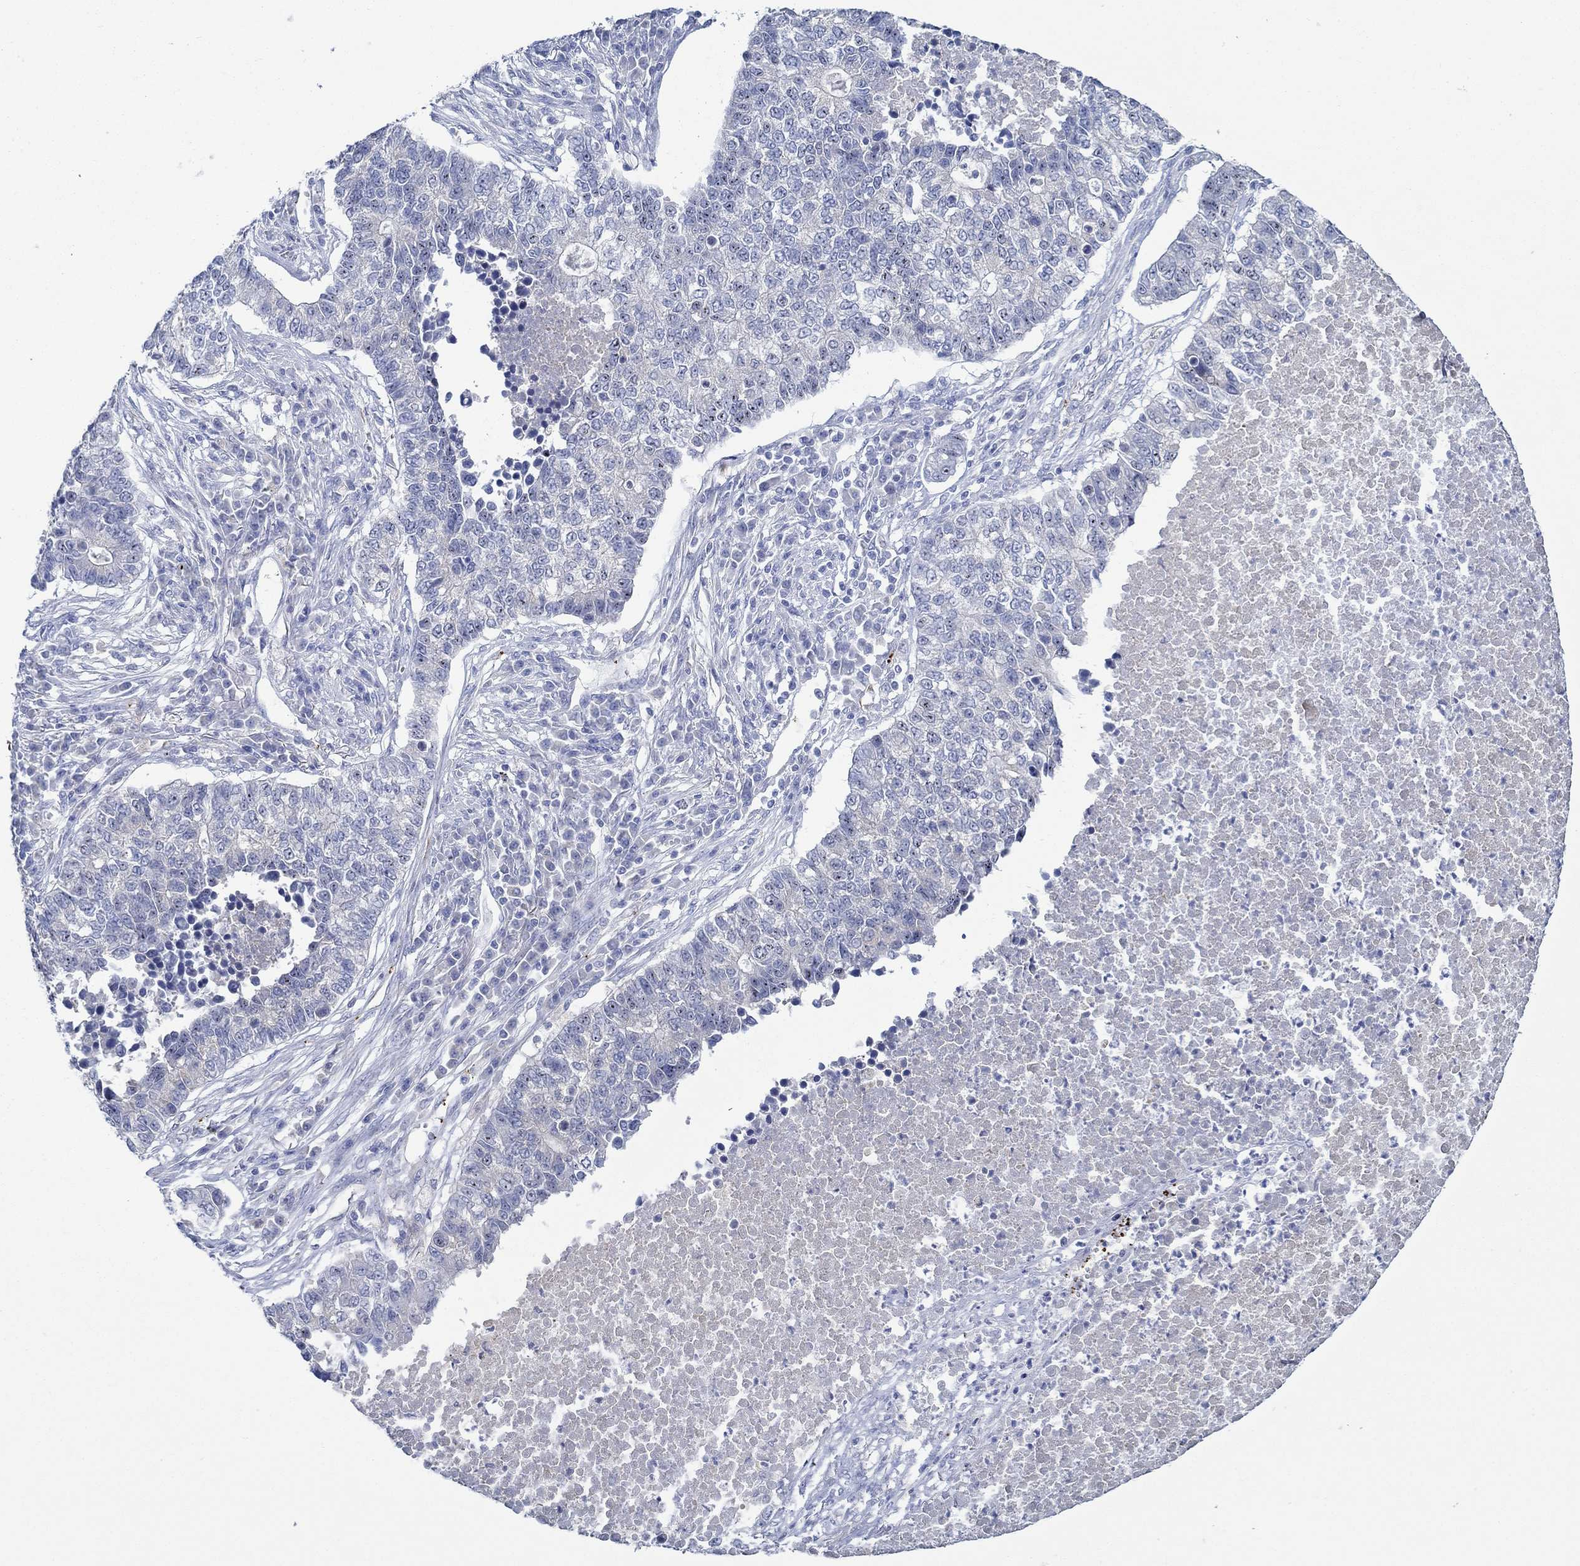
{"staining": {"intensity": "negative", "quantity": "none", "location": "none"}, "tissue": "lung cancer", "cell_type": "Tumor cells", "image_type": "cancer", "snomed": [{"axis": "morphology", "description": "Adenocarcinoma, NOS"}, {"axis": "topography", "description": "Lung"}], "caption": "Immunohistochemistry (IHC) image of neoplastic tissue: lung adenocarcinoma stained with DAB (3,3'-diaminobenzidine) reveals no significant protein staining in tumor cells.", "gene": "SLC27A3", "patient": {"sex": "male", "age": 57}}